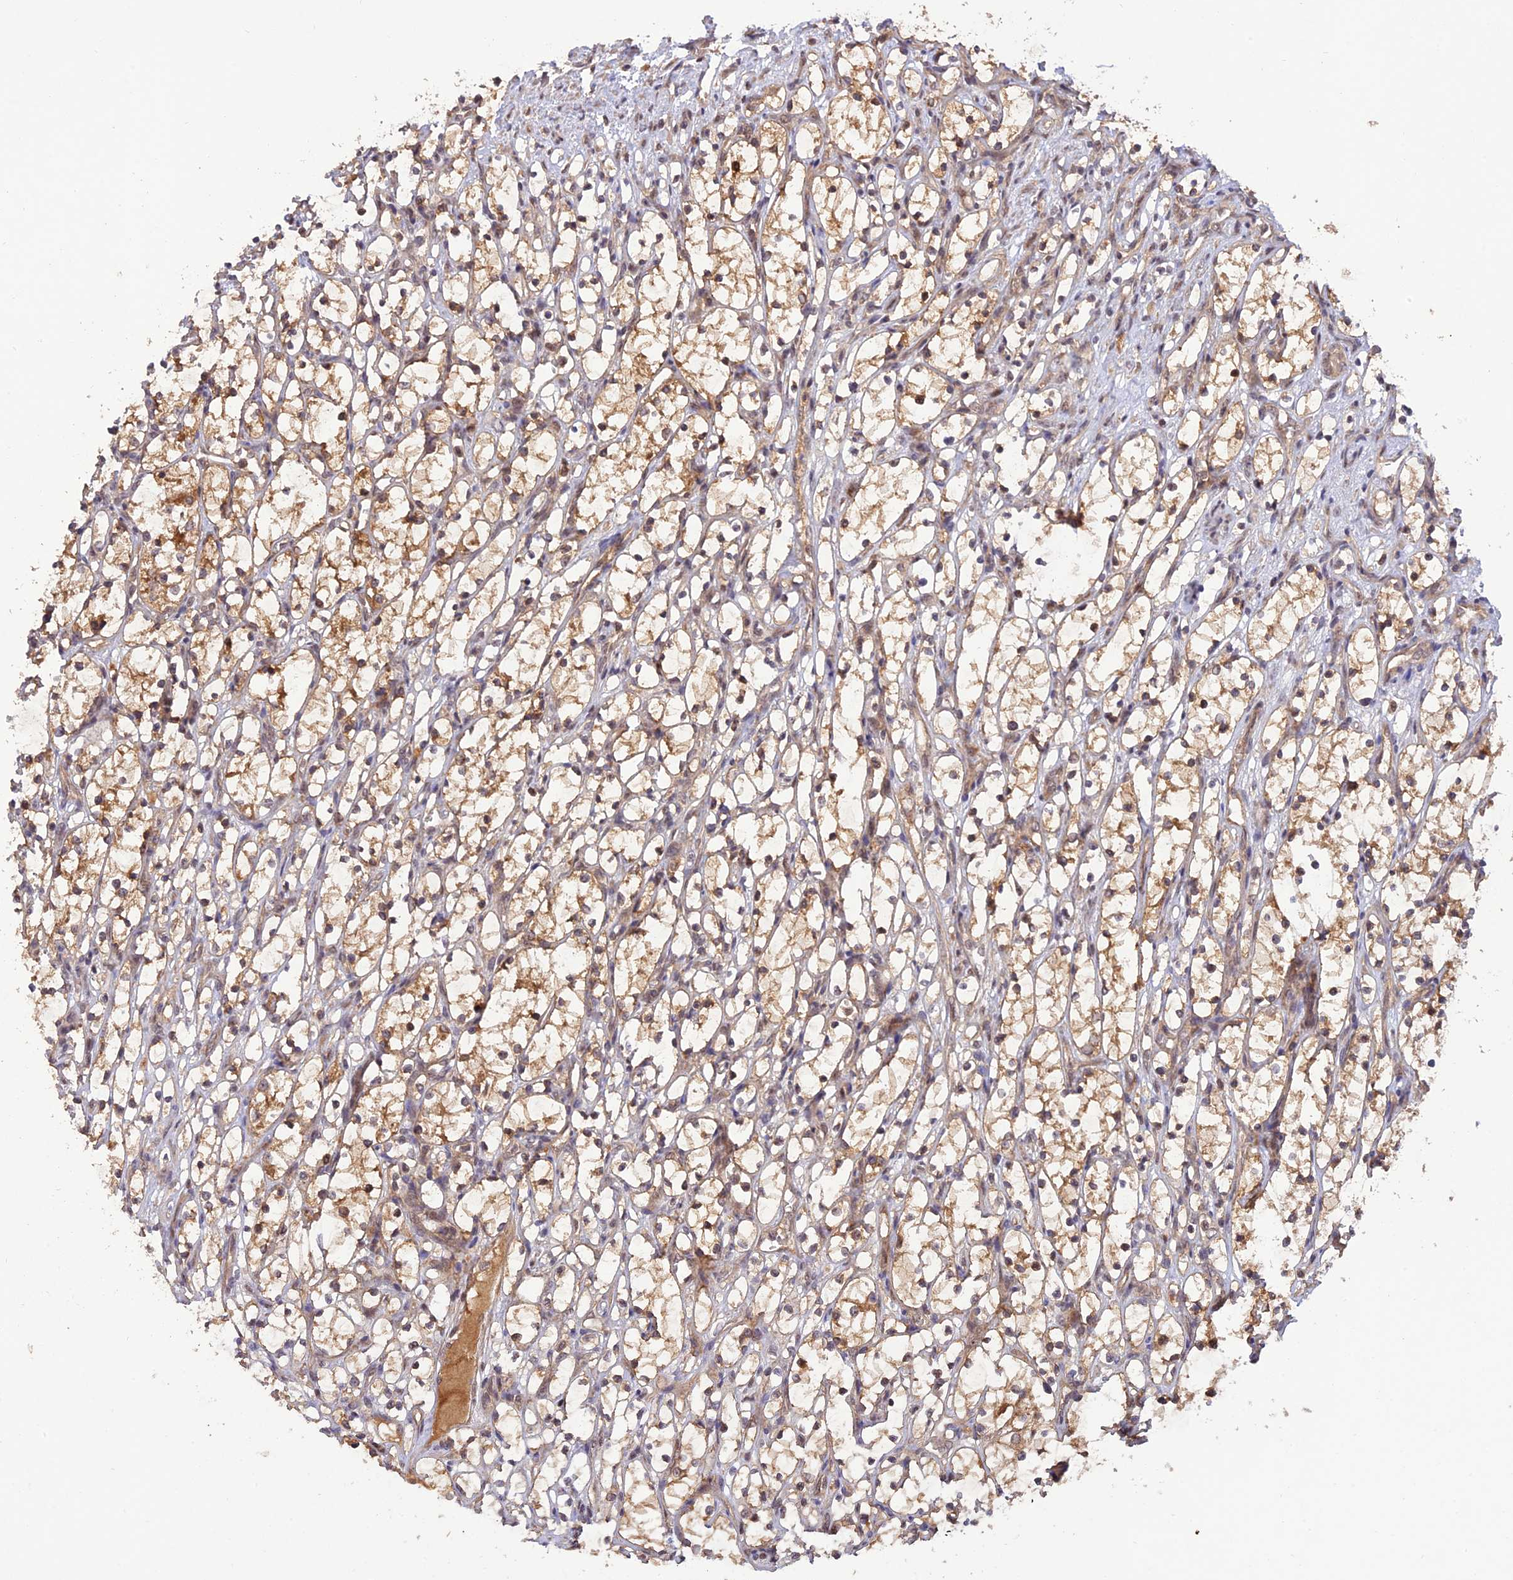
{"staining": {"intensity": "moderate", "quantity": ">75%", "location": "cytoplasmic/membranous"}, "tissue": "renal cancer", "cell_type": "Tumor cells", "image_type": "cancer", "snomed": [{"axis": "morphology", "description": "Adenocarcinoma, NOS"}, {"axis": "topography", "description": "Kidney"}], "caption": "Immunohistochemistry (IHC) of human renal cancer exhibits medium levels of moderate cytoplasmic/membranous expression in approximately >75% of tumor cells. (Brightfield microscopy of DAB IHC at high magnification).", "gene": "REV1", "patient": {"sex": "female", "age": 69}}